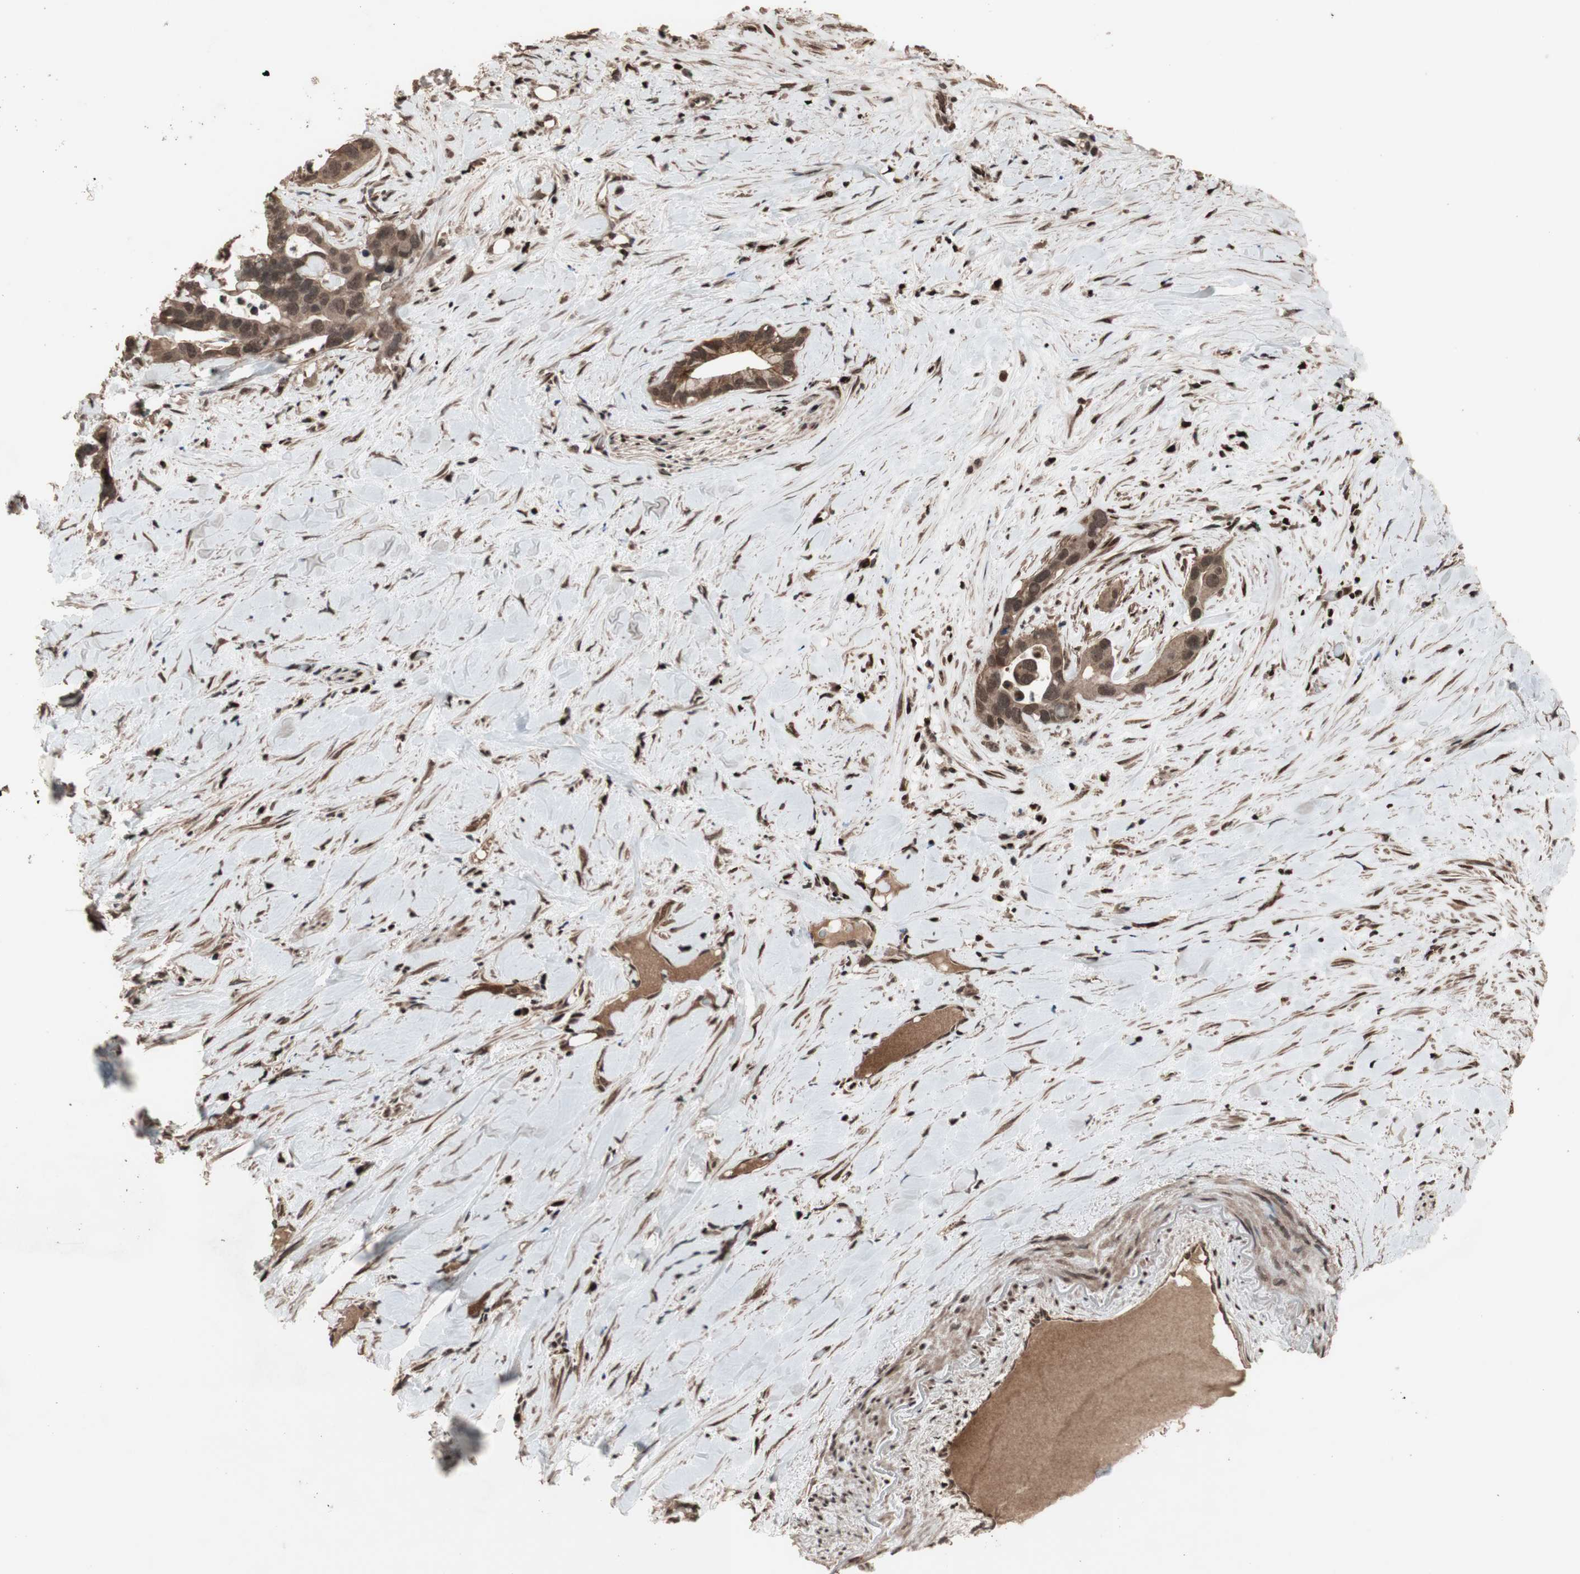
{"staining": {"intensity": "moderate", "quantity": ">75%", "location": "cytoplasmic/membranous"}, "tissue": "liver cancer", "cell_type": "Tumor cells", "image_type": "cancer", "snomed": [{"axis": "morphology", "description": "Cholangiocarcinoma"}, {"axis": "topography", "description": "Liver"}], "caption": "A brown stain shows moderate cytoplasmic/membranous expression of a protein in human liver cancer (cholangiocarcinoma) tumor cells. (DAB = brown stain, brightfield microscopy at high magnification).", "gene": "KANSL1", "patient": {"sex": "female", "age": 65}}